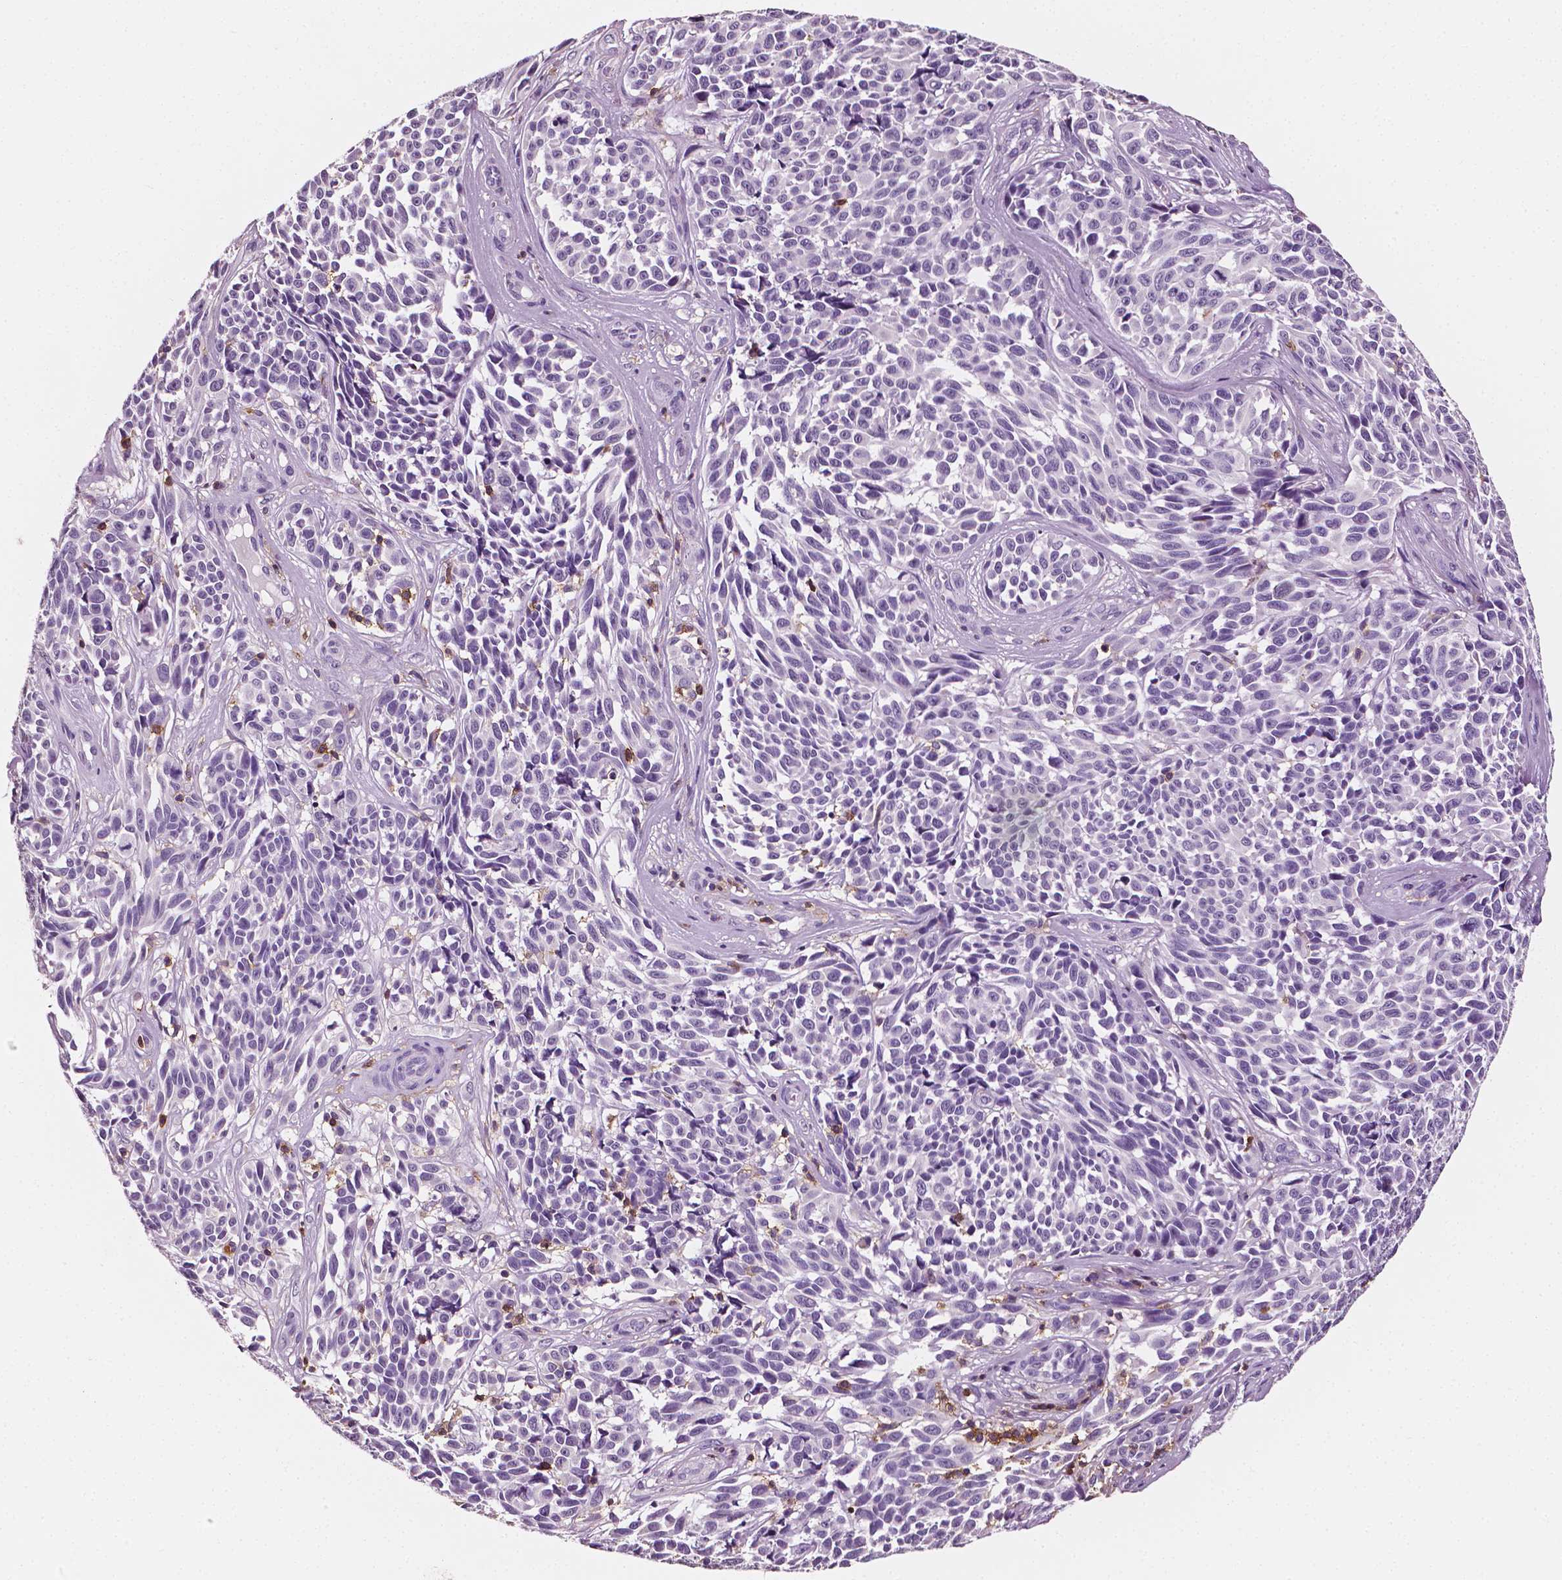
{"staining": {"intensity": "negative", "quantity": "none", "location": "none"}, "tissue": "melanoma", "cell_type": "Tumor cells", "image_type": "cancer", "snomed": [{"axis": "morphology", "description": "Malignant melanoma, NOS"}, {"axis": "topography", "description": "Skin"}], "caption": "Tumor cells are negative for protein expression in human malignant melanoma.", "gene": "PTPRC", "patient": {"sex": "female", "age": 88}}